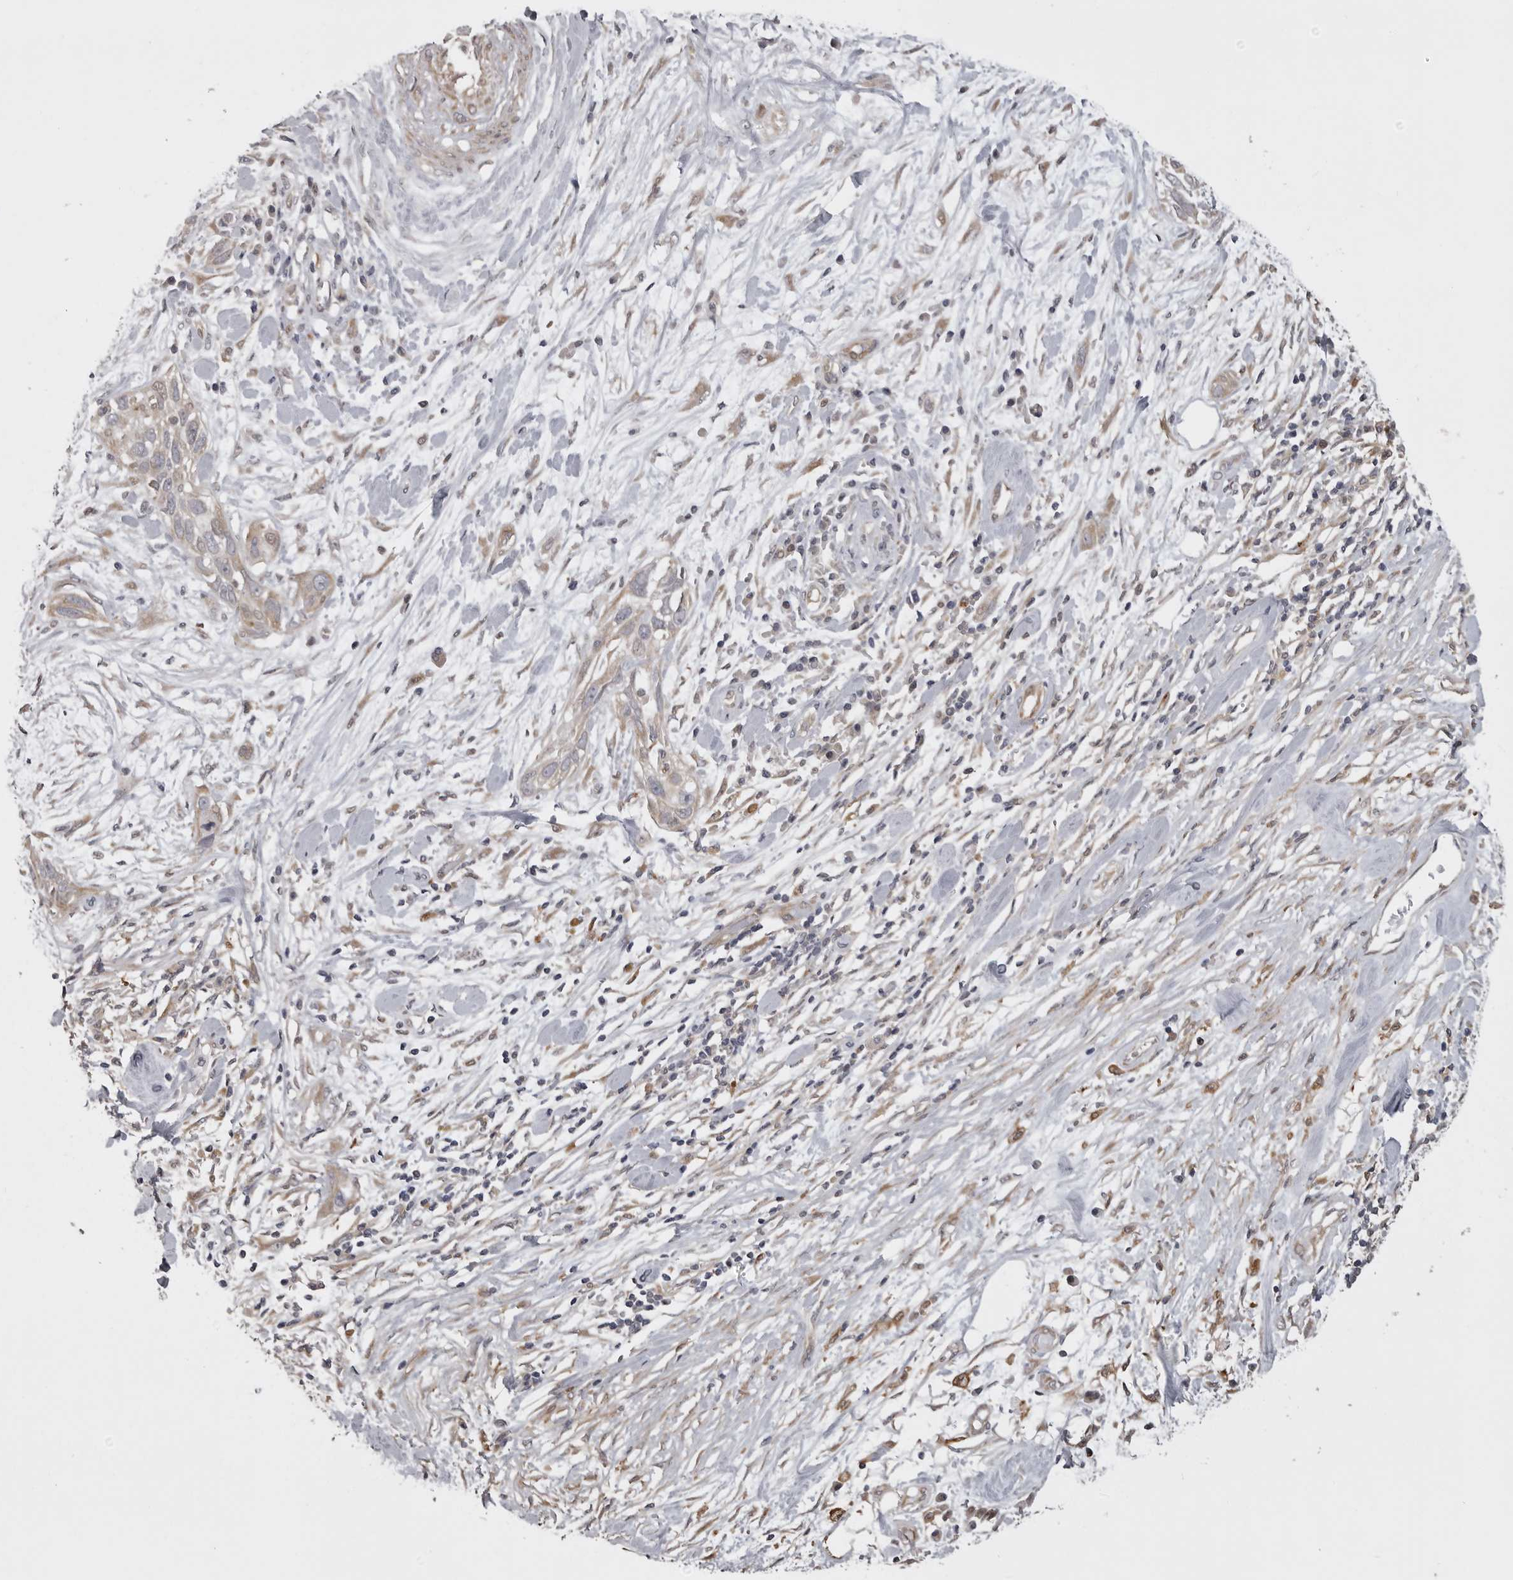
{"staining": {"intensity": "weak", "quantity": "25%-75%", "location": "cytoplasmic/membranous"}, "tissue": "pancreatic cancer", "cell_type": "Tumor cells", "image_type": "cancer", "snomed": [{"axis": "morphology", "description": "Adenocarcinoma, NOS"}, {"axis": "topography", "description": "Pancreas"}], "caption": "Immunohistochemical staining of human pancreatic cancer (adenocarcinoma) demonstrates low levels of weak cytoplasmic/membranous protein positivity in about 25%-75% of tumor cells. The protein is shown in brown color, while the nuclei are stained blue.", "gene": "ZNRF1", "patient": {"sex": "female", "age": 60}}